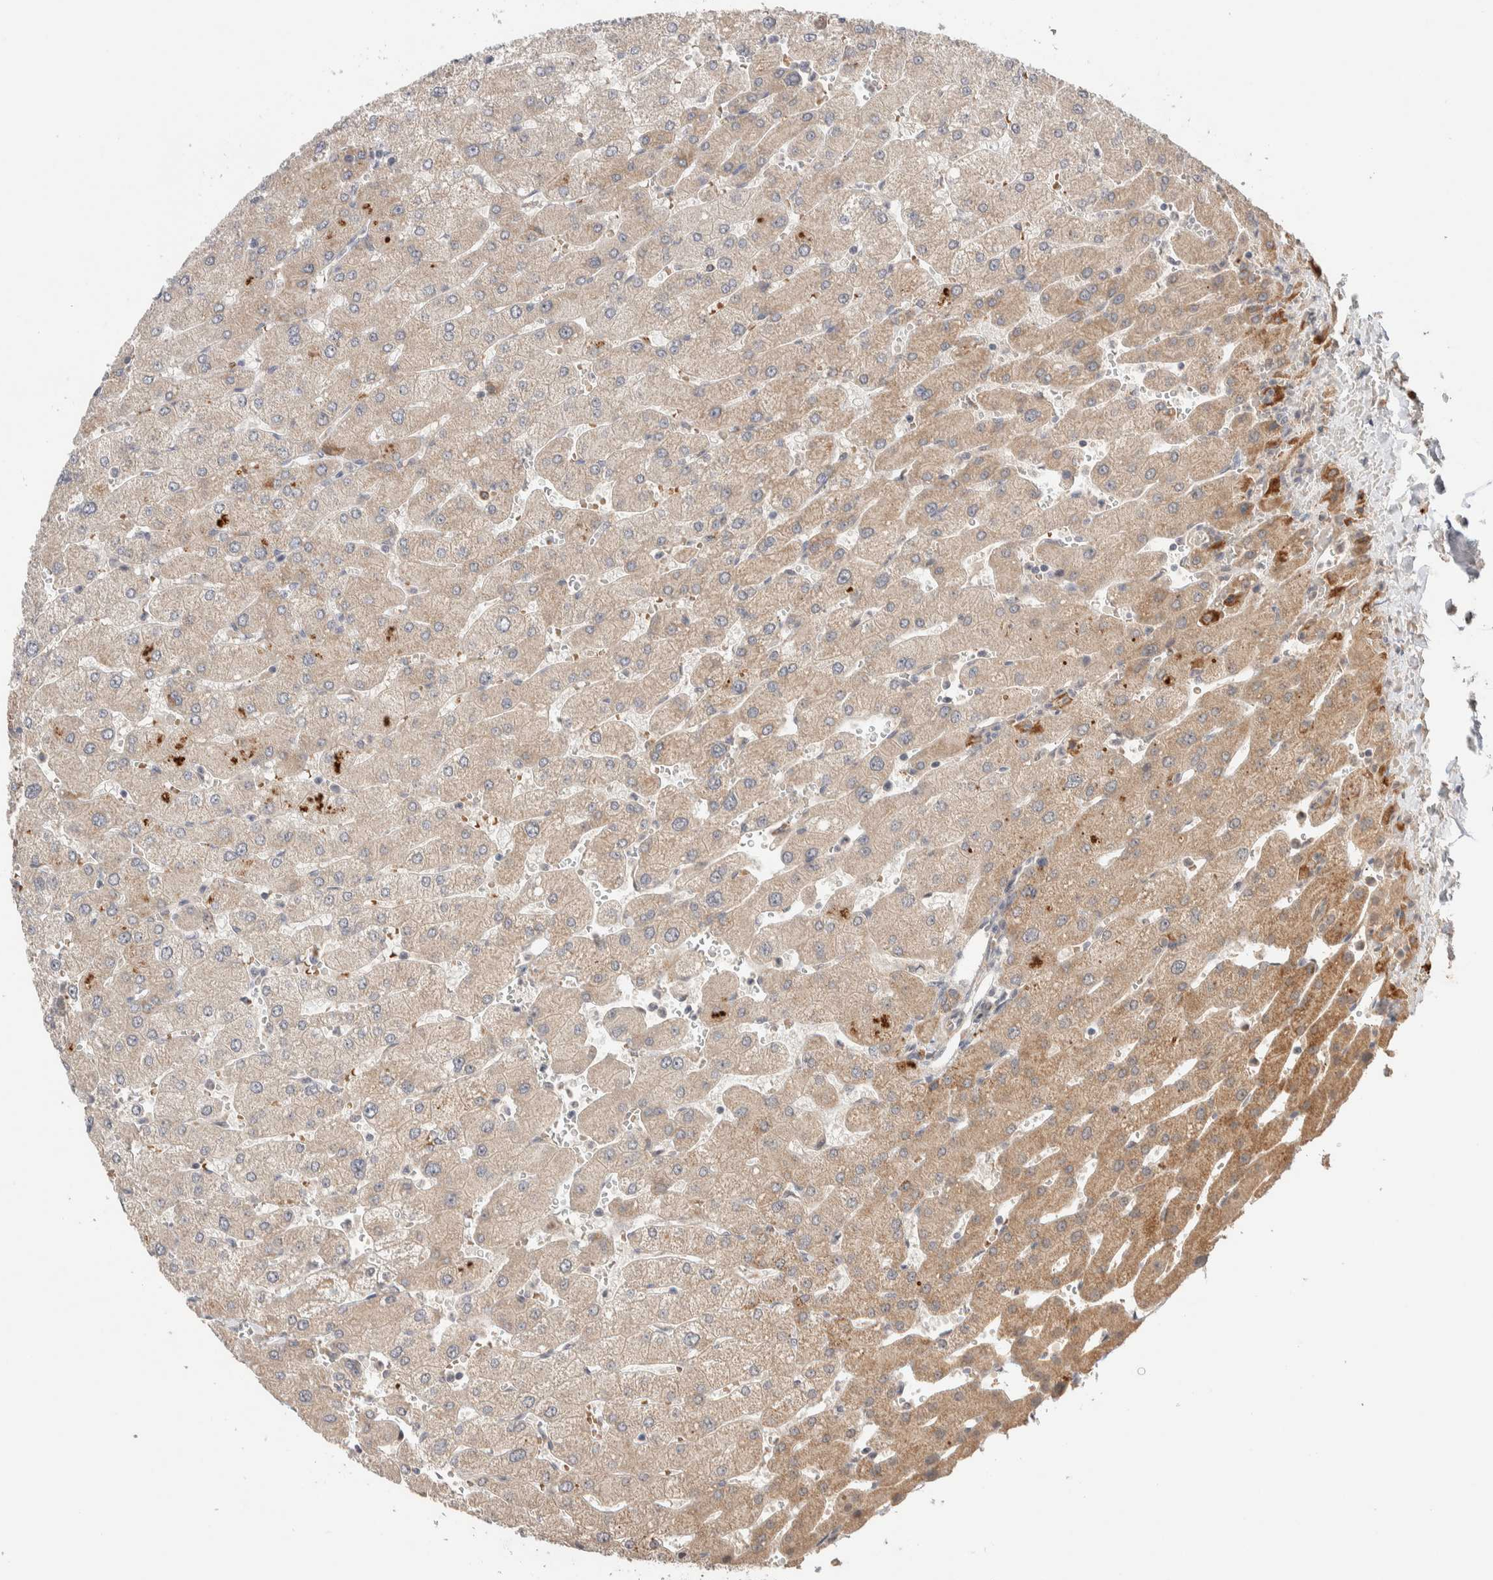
{"staining": {"intensity": "weak", "quantity": ">75%", "location": "cytoplasmic/membranous"}, "tissue": "liver", "cell_type": "Cholangiocytes", "image_type": "normal", "snomed": [{"axis": "morphology", "description": "Normal tissue, NOS"}, {"axis": "topography", "description": "Liver"}], "caption": "Immunohistochemistry of unremarkable liver exhibits low levels of weak cytoplasmic/membranous staining in about >75% of cholangiocytes.", "gene": "CASK", "patient": {"sex": "male", "age": 55}}